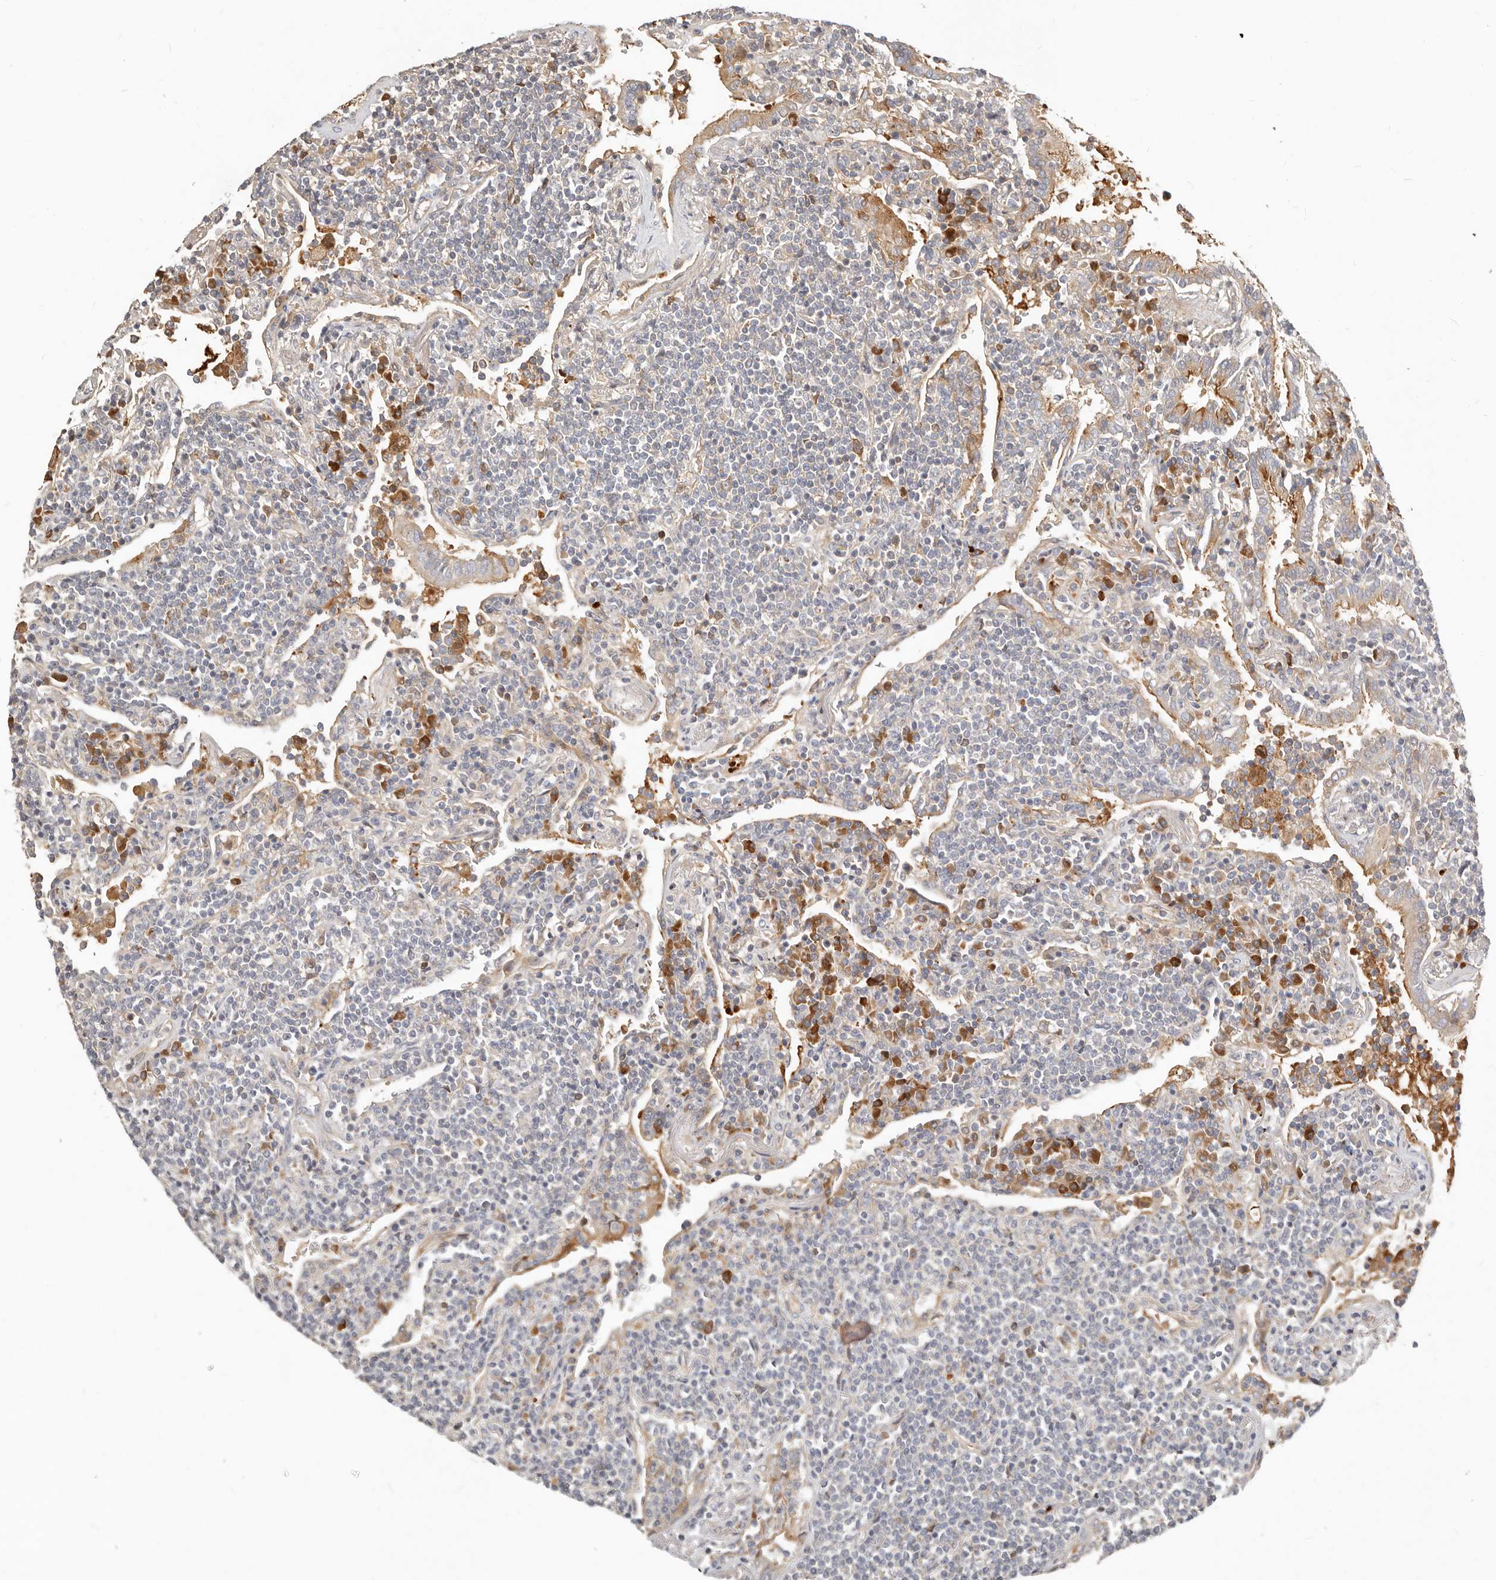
{"staining": {"intensity": "negative", "quantity": "none", "location": "none"}, "tissue": "lymphoma", "cell_type": "Tumor cells", "image_type": "cancer", "snomed": [{"axis": "morphology", "description": "Malignant lymphoma, non-Hodgkin's type, Low grade"}, {"axis": "topography", "description": "Lung"}], "caption": "Protein analysis of low-grade malignant lymphoma, non-Hodgkin's type displays no significant expression in tumor cells.", "gene": "MTFR2", "patient": {"sex": "female", "age": 71}}